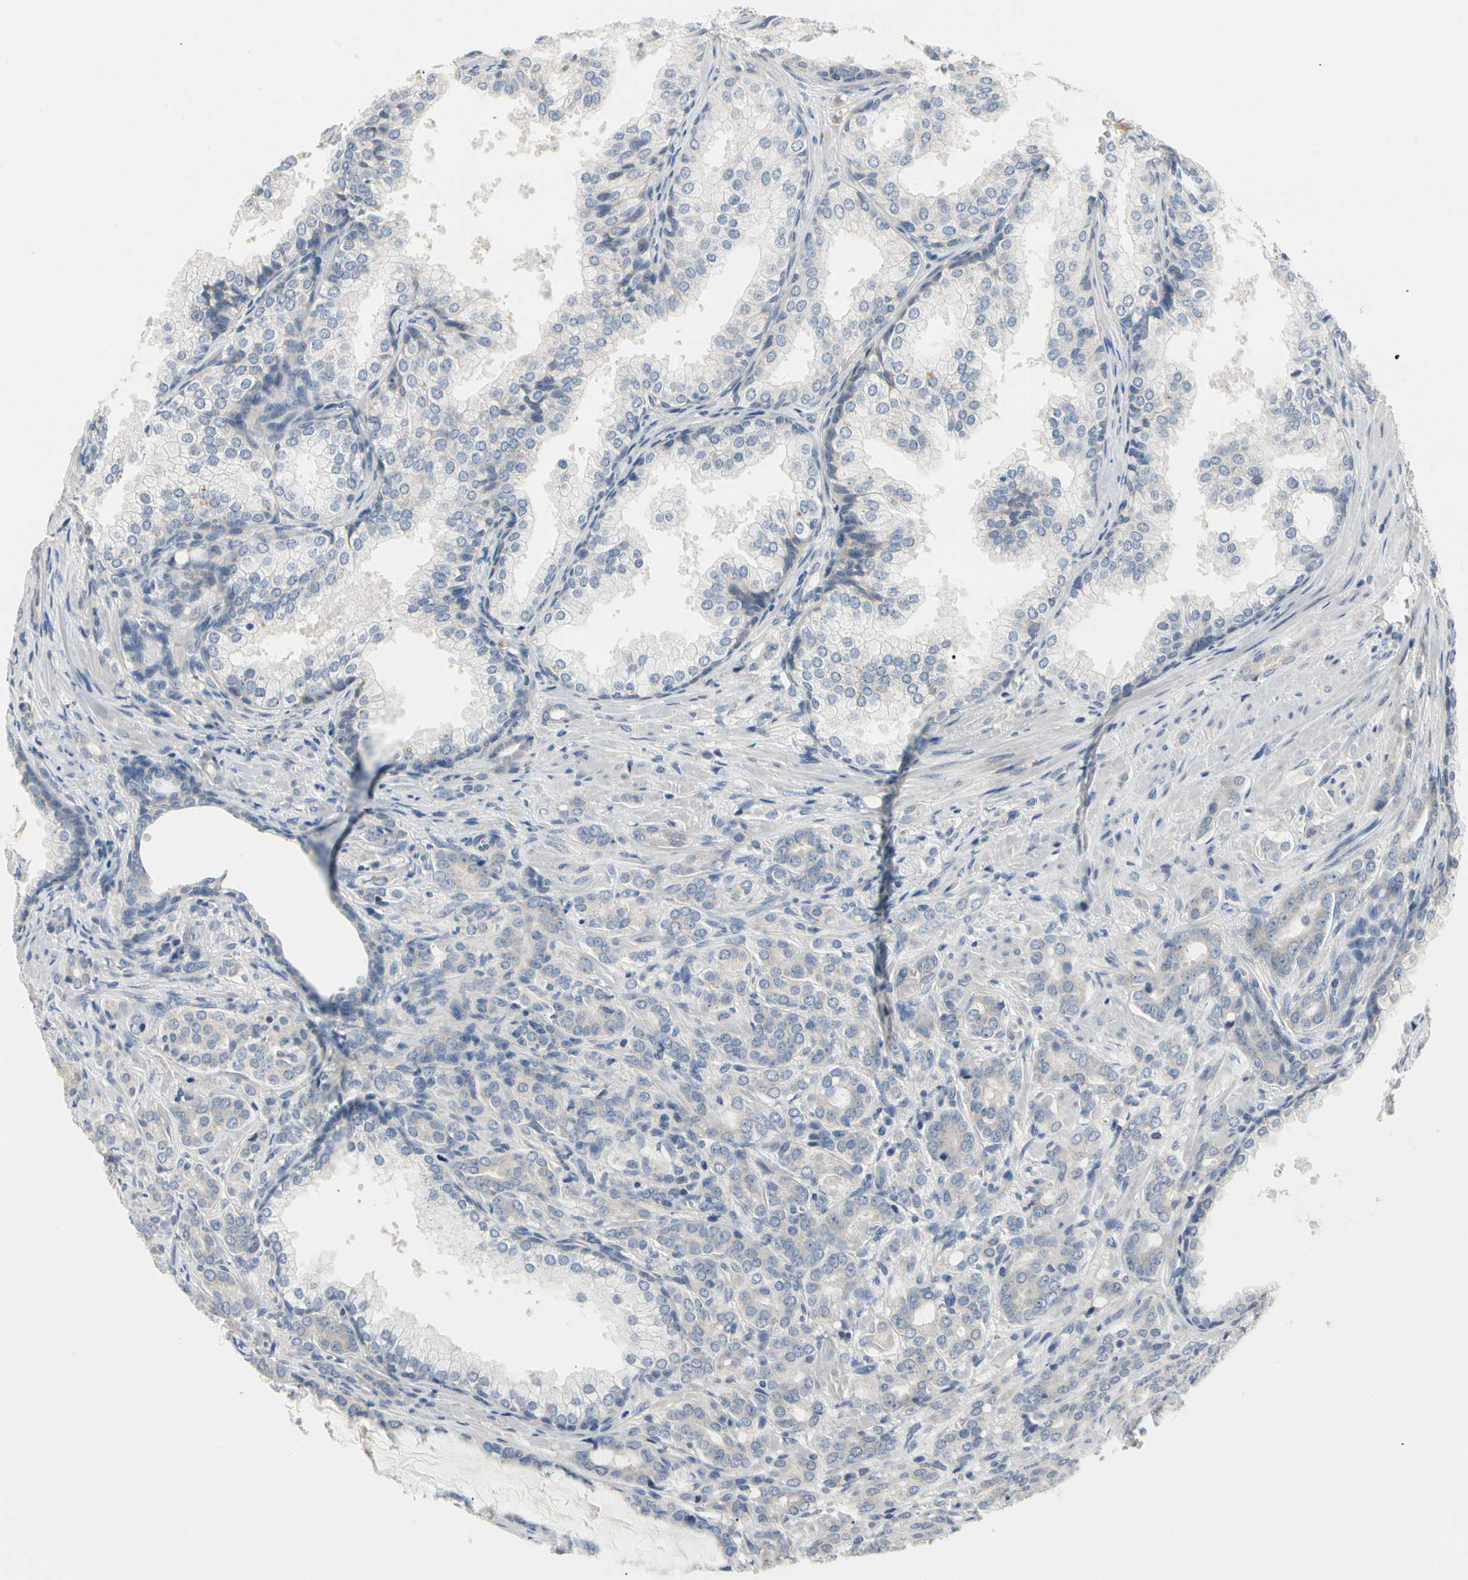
{"staining": {"intensity": "negative", "quantity": "none", "location": "none"}, "tissue": "prostate cancer", "cell_type": "Tumor cells", "image_type": "cancer", "snomed": [{"axis": "morphology", "description": "Adenocarcinoma, High grade"}, {"axis": "topography", "description": "Prostate"}], "caption": "Human high-grade adenocarcinoma (prostate) stained for a protein using immunohistochemistry shows no staining in tumor cells.", "gene": "NFASC", "patient": {"sex": "male", "age": 64}}